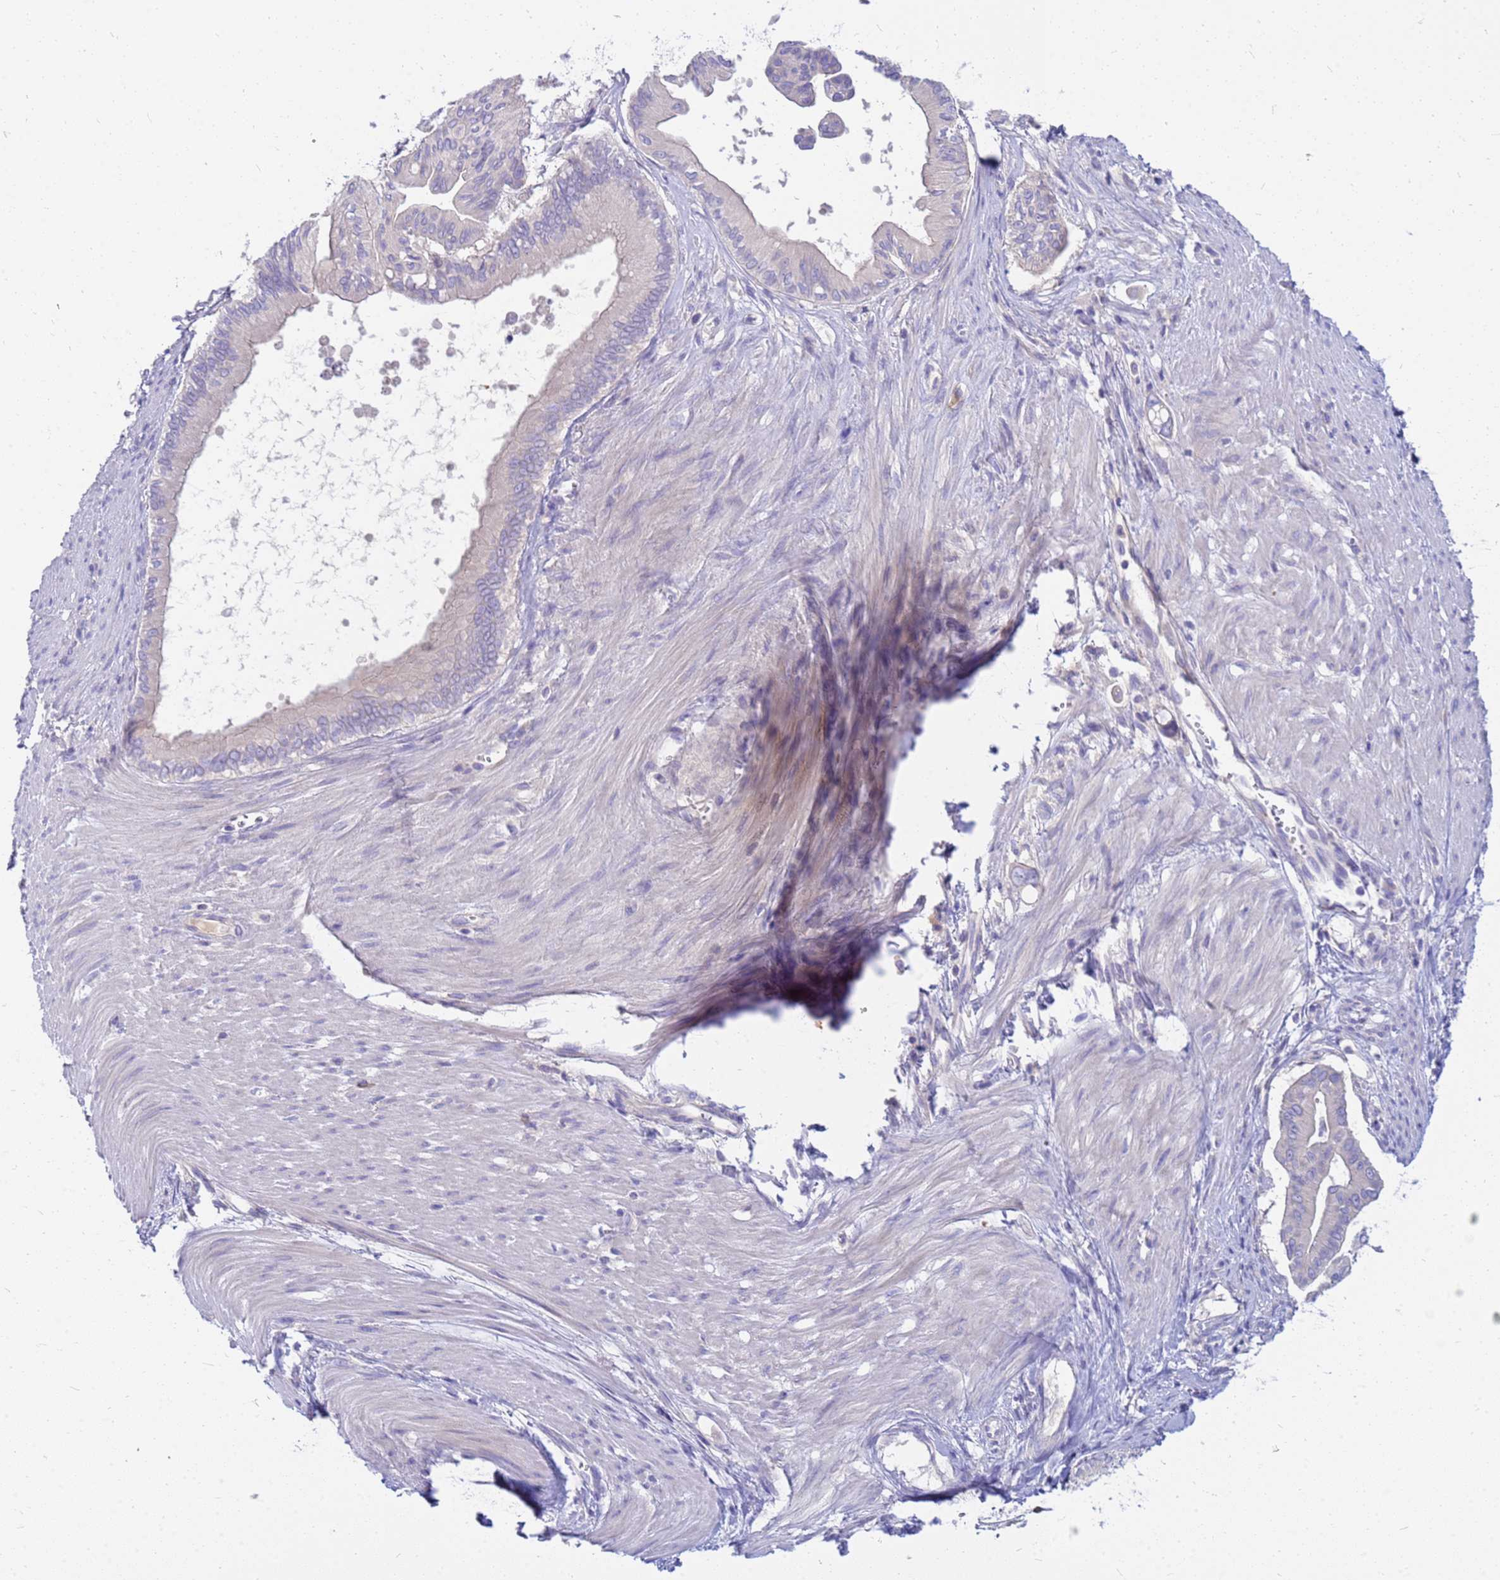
{"staining": {"intensity": "negative", "quantity": "none", "location": "none"}, "tissue": "pancreatic cancer", "cell_type": "Tumor cells", "image_type": "cancer", "snomed": [{"axis": "morphology", "description": "Adenocarcinoma, NOS"}, {"axis": "topography", "description": "Pancreas"}], "caption": "Photomicrograph shows no protein positivity in tumor cells of pancreatic cancer tissue.", "gene": "DPRX", "patient": {"sex": "male", "age": 71}}